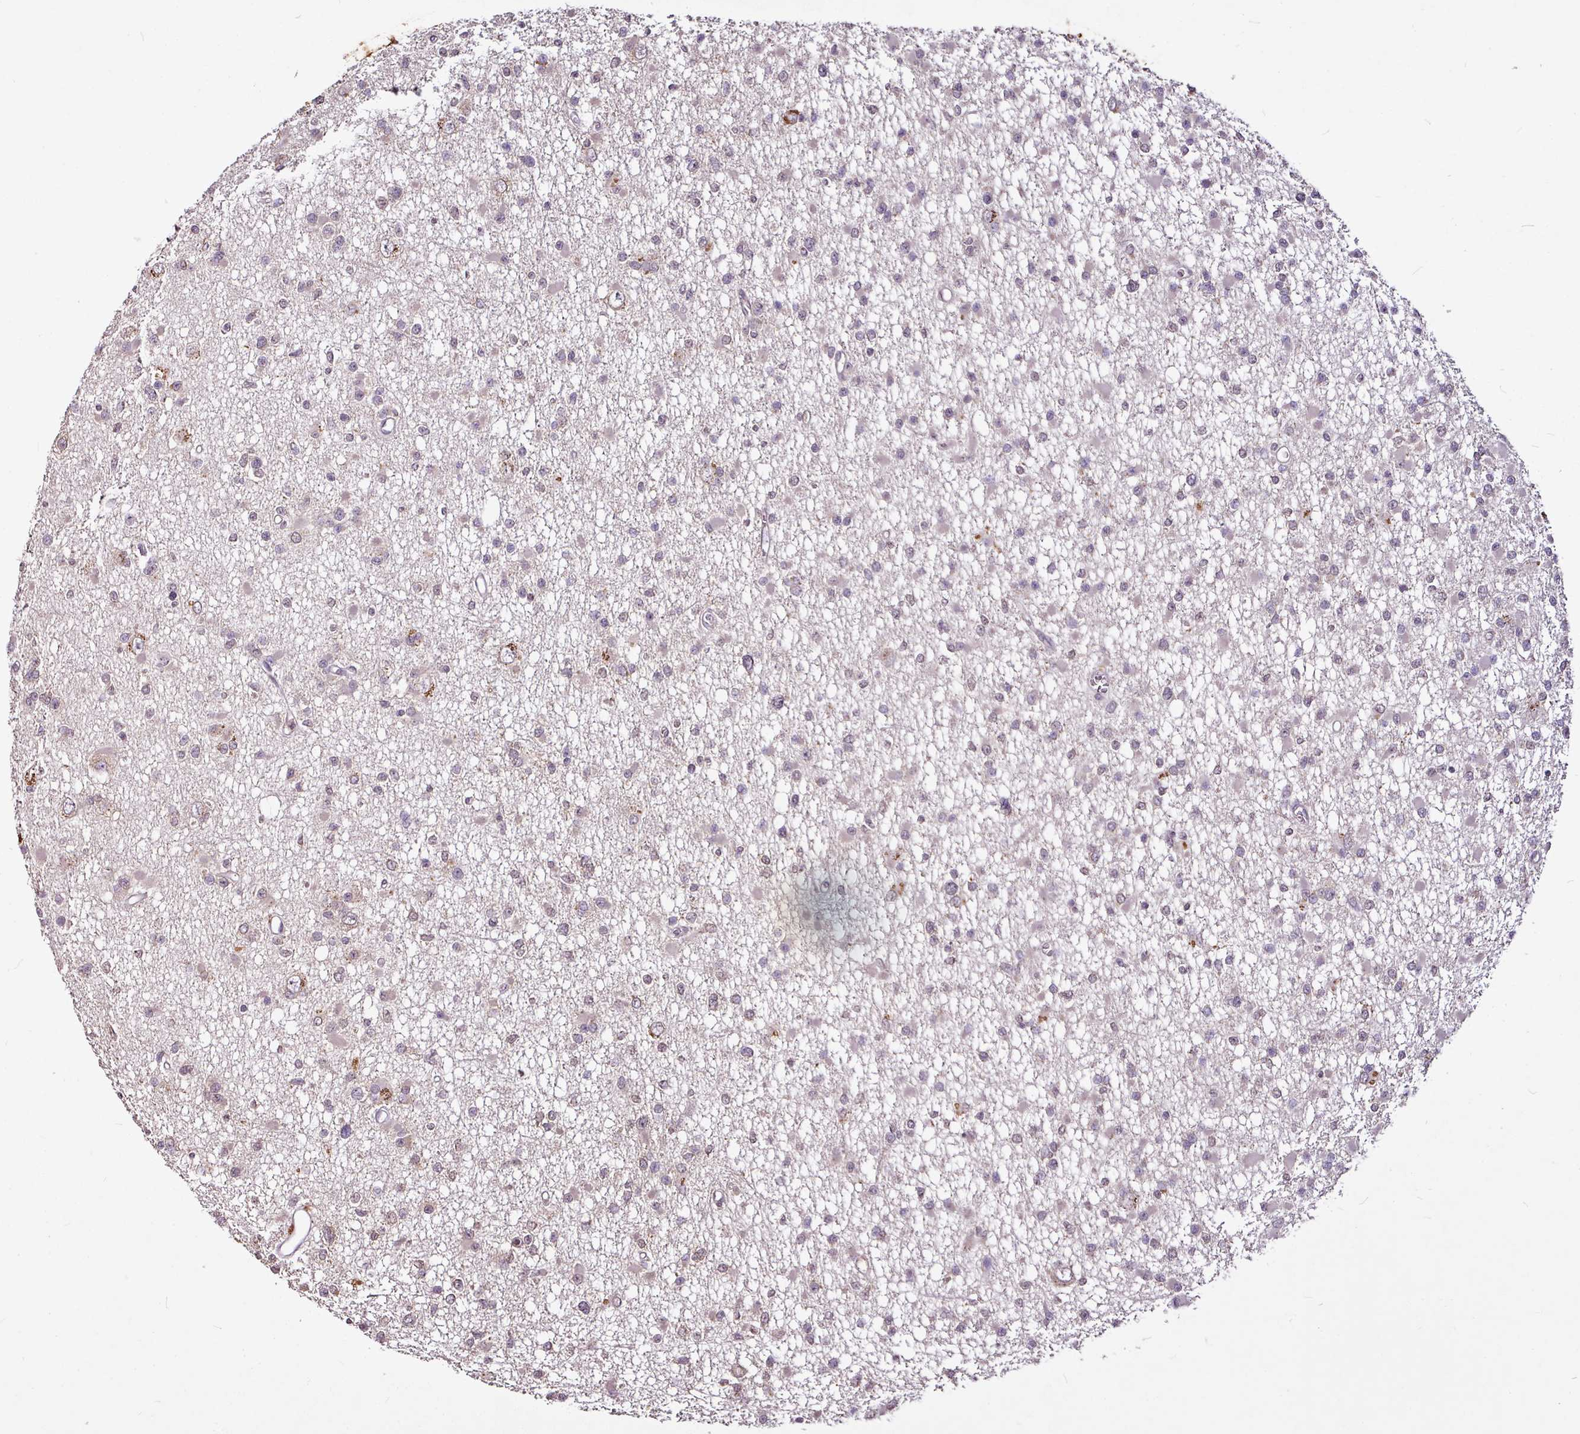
{"staining": {"intensity": "weak", "quantity": "<25%", "location": "nuclear"}, "tissue": "glioma", "cell_type": "Tumor cells", "image_type": "cancer", "snomed": [{"axis": "morphology", "description": "Glioma, malignant, Low grade"}, {"axis": "topography", "description": "Brain"}], "caption": "IHC image of neoplastic tissue: human low-grade glioma (malignant) stained with DAB displays no significant protein expression in tumor cells.", "gene": "RPL38", "patient": {"sex": "female", "age": 22}}